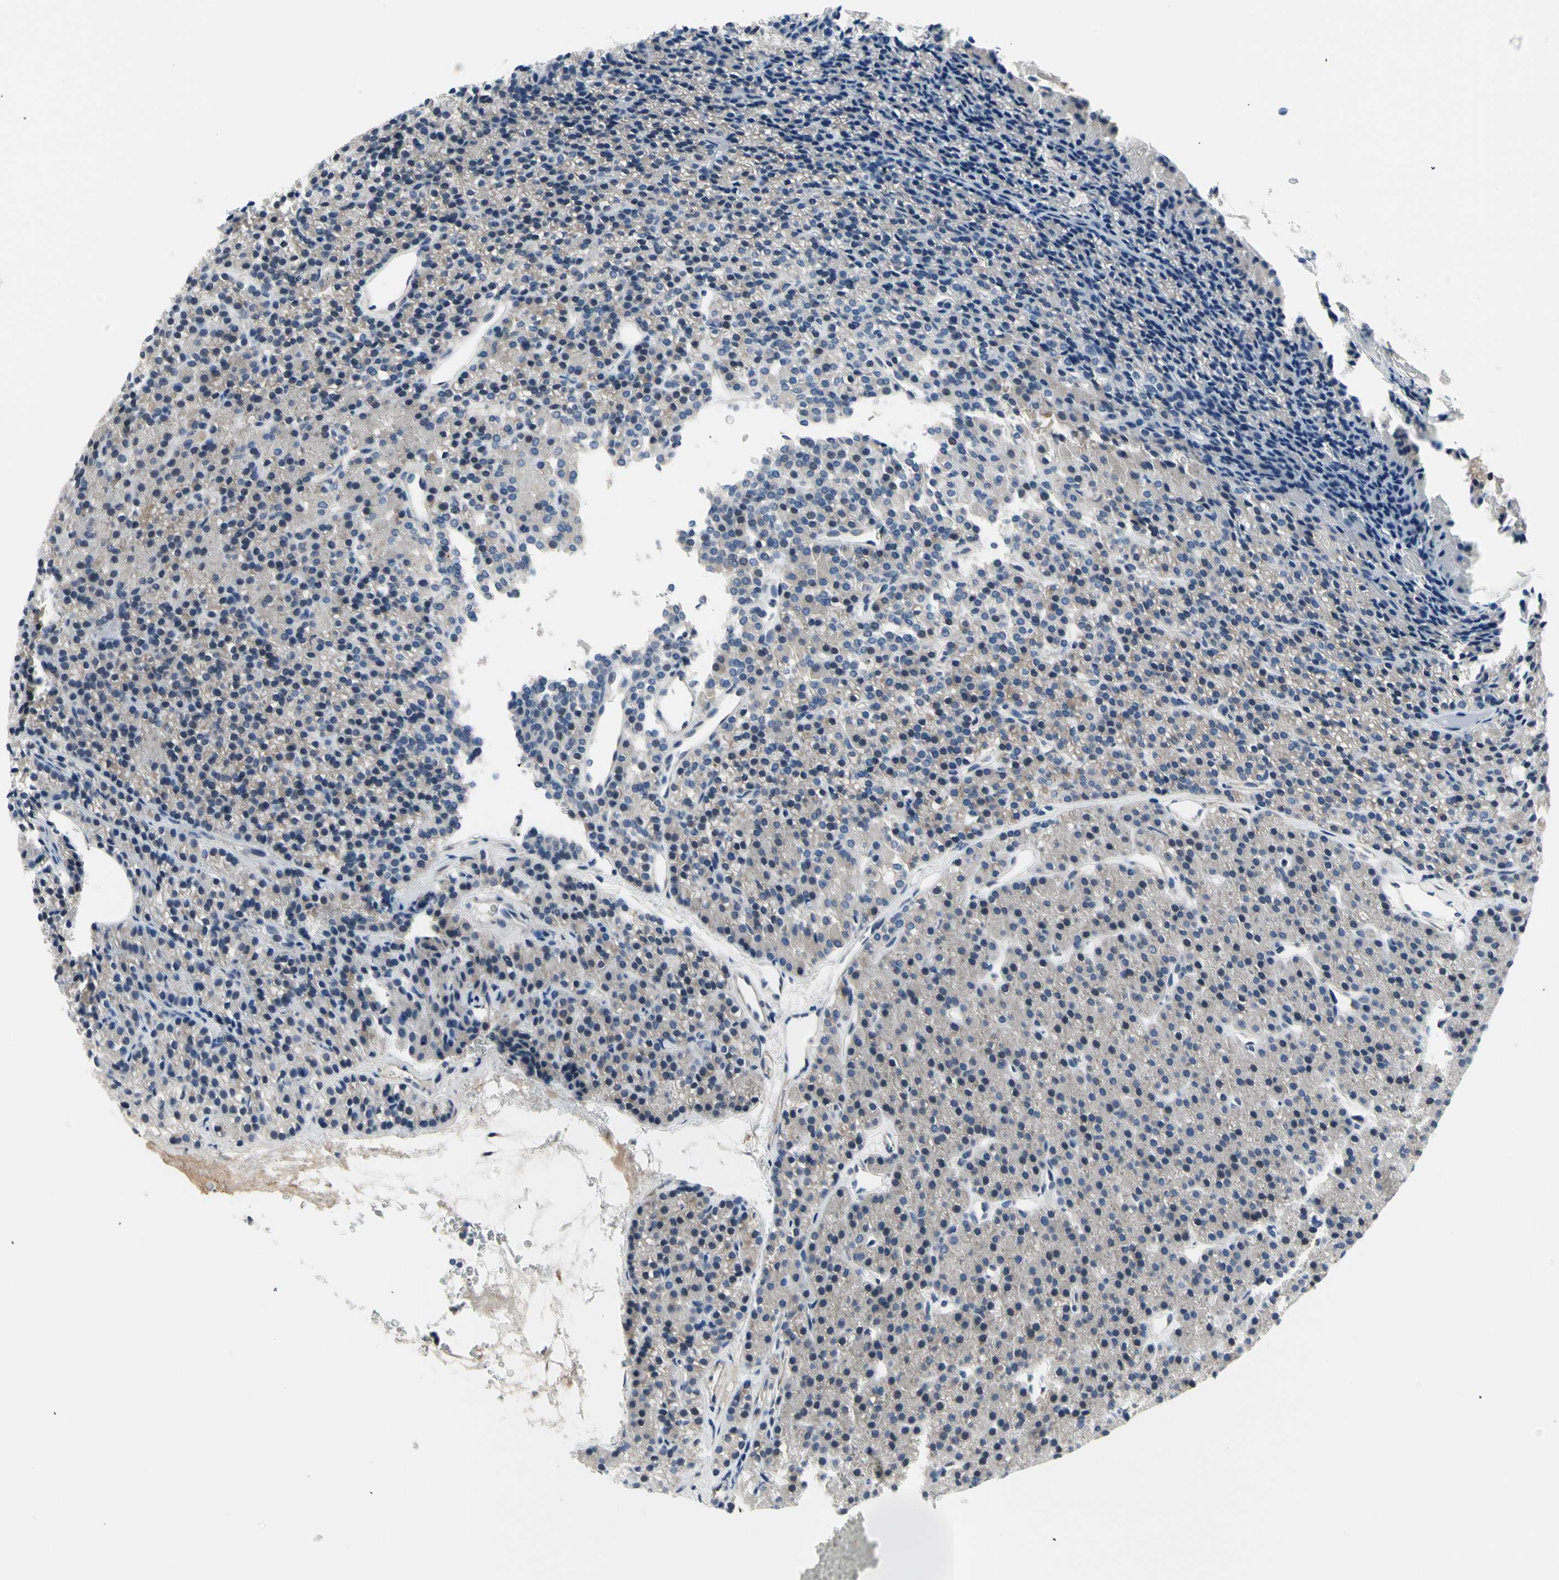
{"staining": {"intensity": "negative", "quantity": "none", "location": "none"}, "tissue": "parathyroid gland", "cell_type": "Glandular cells", "image_type": "normal", "snomed": [{"axis": "morphology", "description": "Normal tissue, NOS"}, {"axis": "morphology", "description": "Hyperplasia, NOS"}, {"axis": "topography", "description": "Parathyroid gland"}], "caption": "High power microscopy photomicrograph of an immunohistochemistry micrograph of unremarkable parathyroid gland, revealing no significant expression in glandular cells.", "gene": "NFASC", "patient": {"sex": "male", "age": 44}}